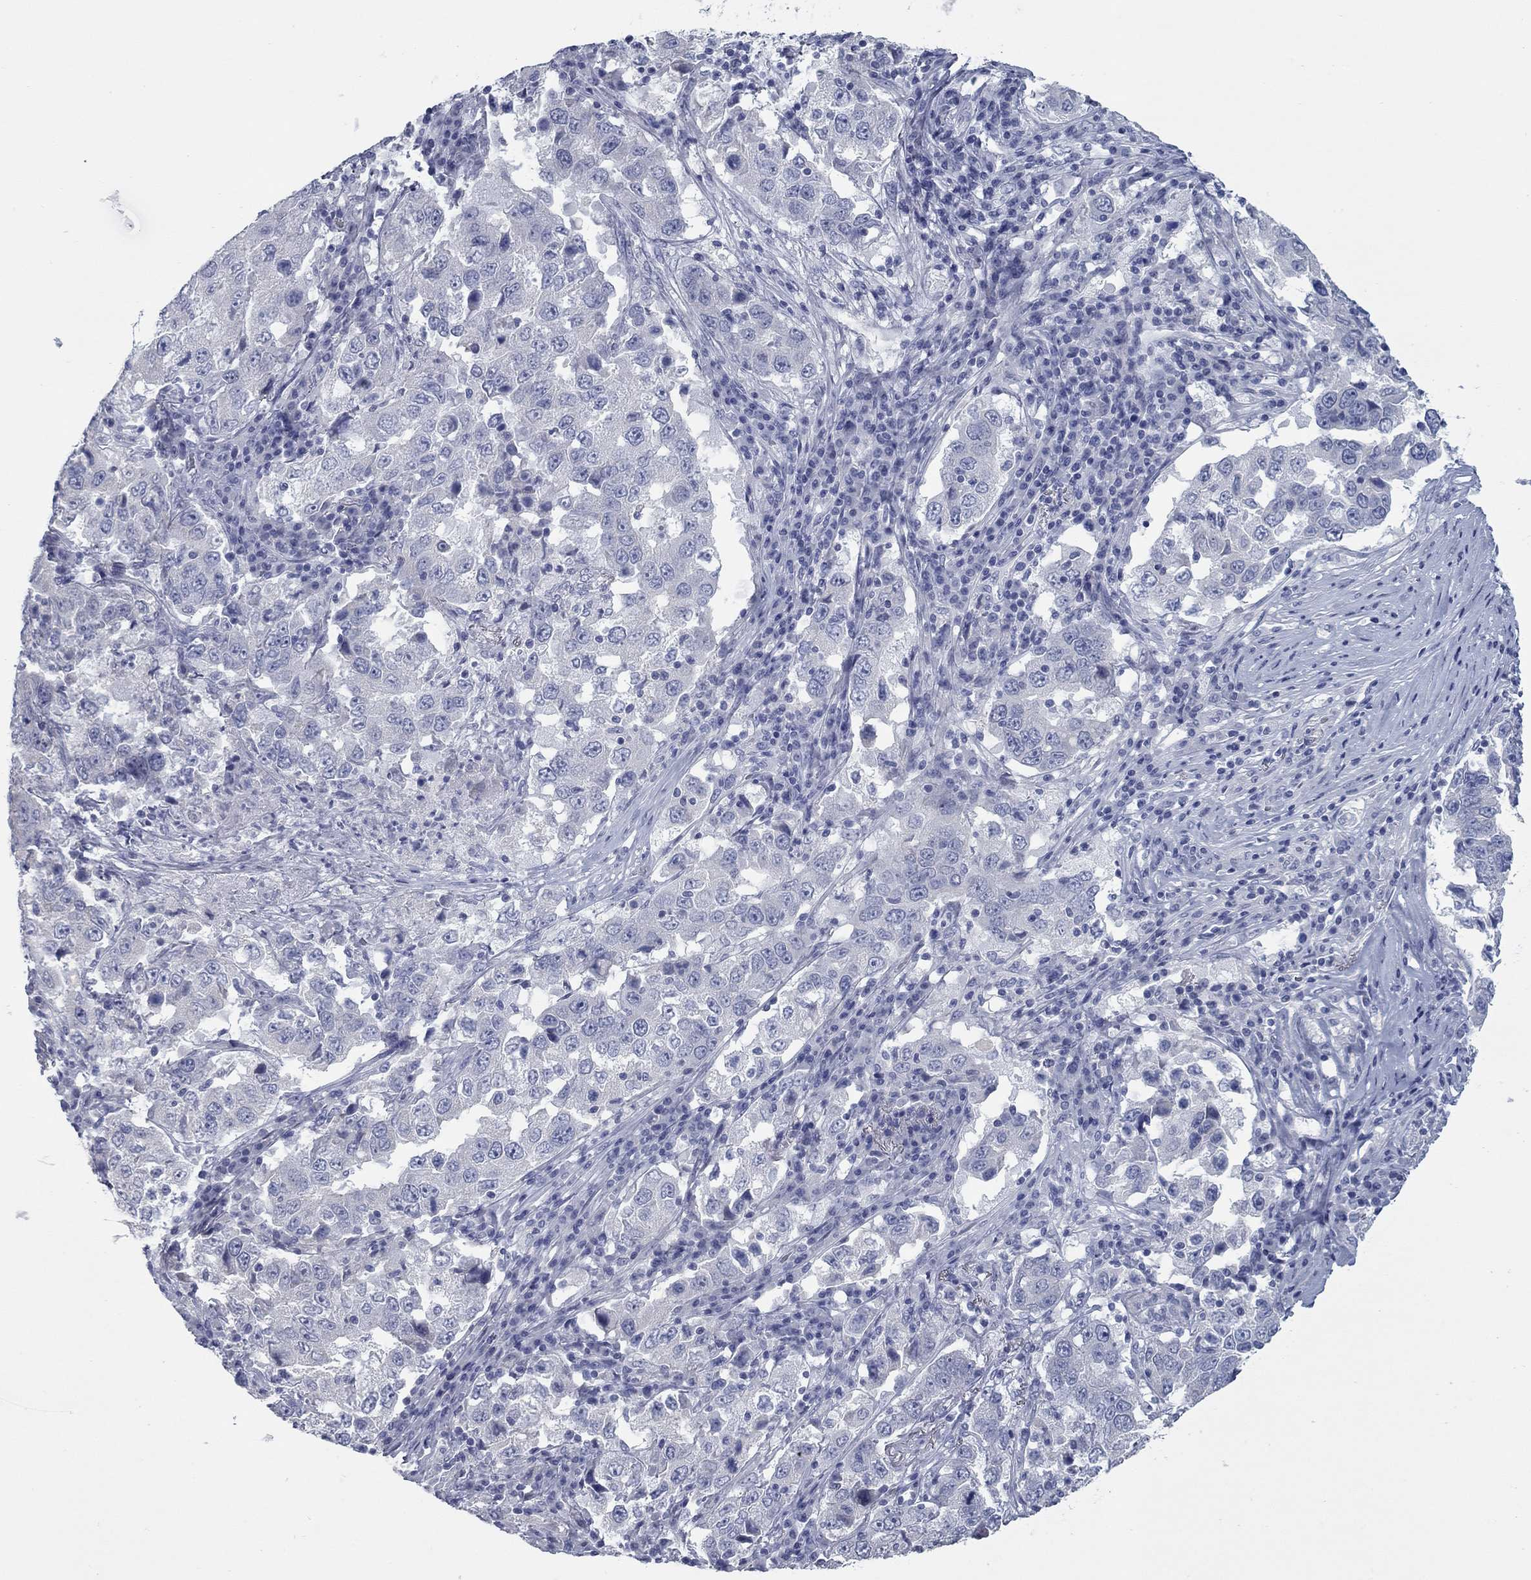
{"staining": {"intensity": "negative", "quantity": "none", "location": "none"}, "tissue": "lung cancer", "cell_type": "Tumor cells", "image_type": "cancer", "snomed": [{"axis": "morphology", "description": "Adenocarcinoma, NOS"}, {"axis": "topography", "description": "Lung"}], "caption": "Tumor cells are negative for brown protein staining in lung adenocarcinoma.", "gene": "KIRREL2", "patient": {"sex": "male", "age": 73}}